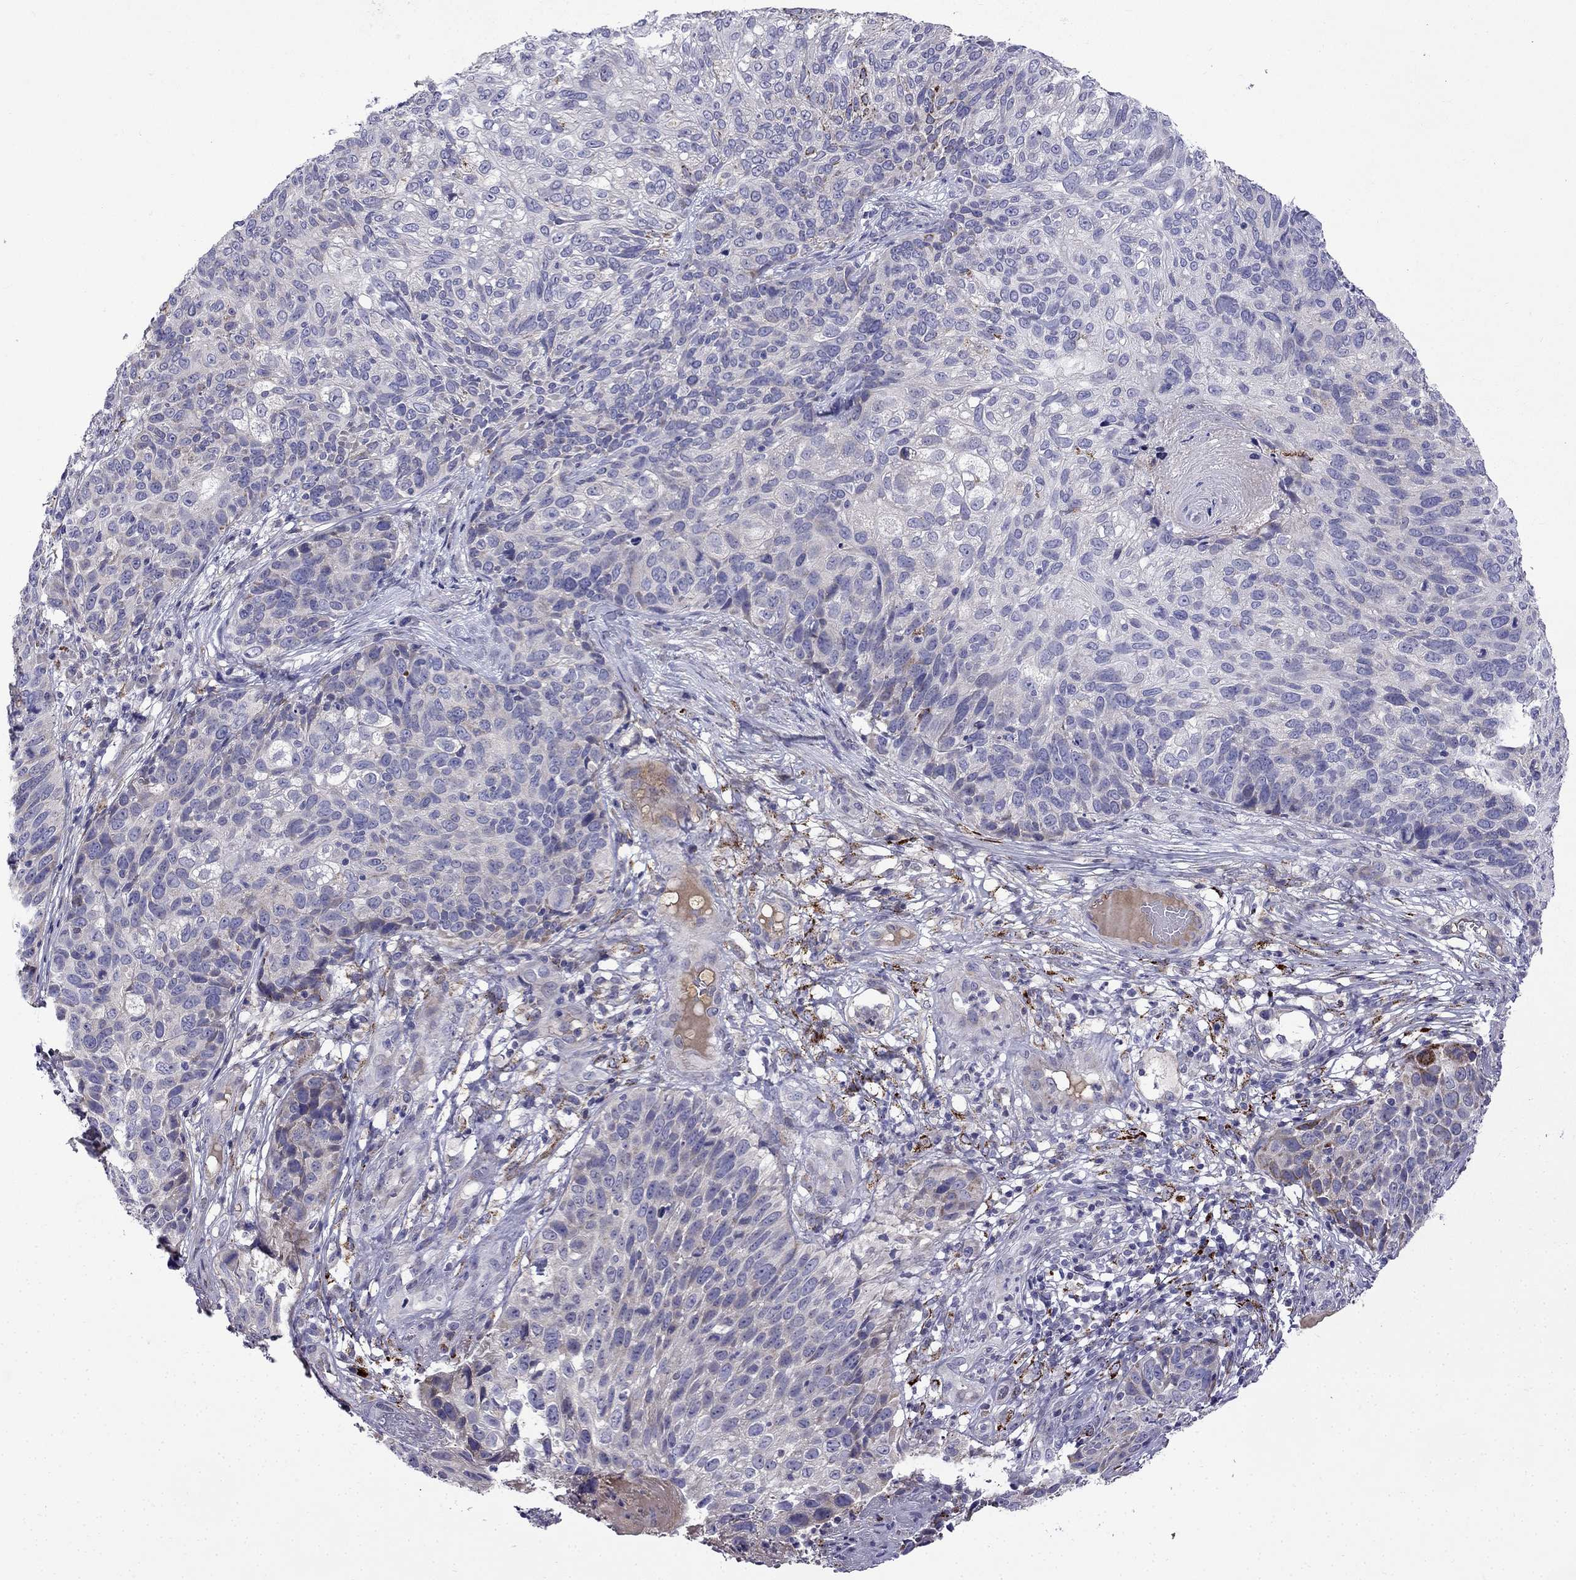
{"staining": {"intensity": "weak", "quantity": "<25%", "location": "cytoplasmic/membranous"}, "tissue": "skin cancer", "cell_type": "Tumor cells", "image_type": "cancer", "snomed": [{"axis": "morphology", "description": "Squamous cell carcinoma, NOS"}, {"axis": "topography", "description": "Skin"}], "caption": "A high-resolution image shows immunohistochemistry (IHC) staining of skin cancer, which shows no significant expression in tumor cells. Nuclei are stained in blue.", "gene": "PI16", "patient": {"sex": "male", "age": 92}}